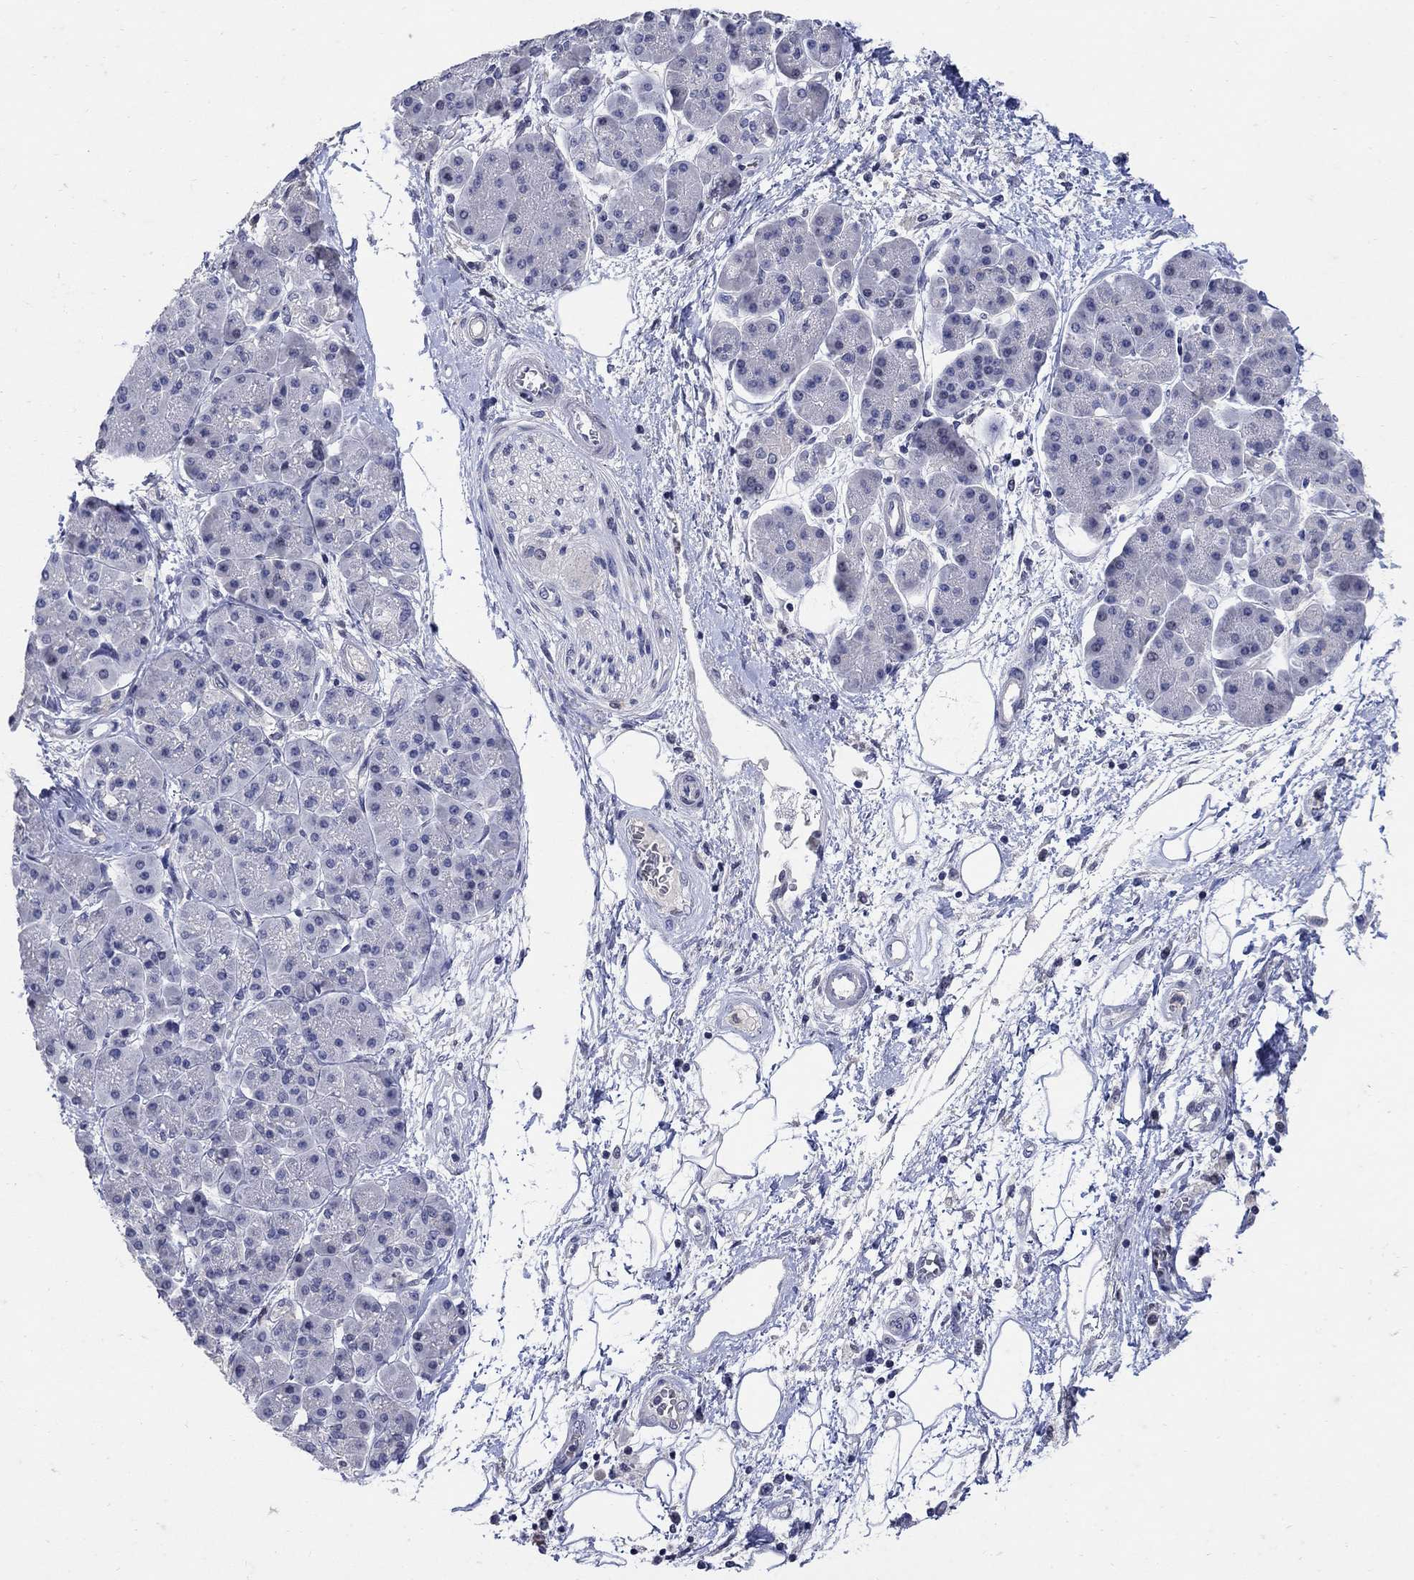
{"staining": {"intensity": "negative", "quantity": "none", "location": "none"}, "tissue": "pancreatic cancer", "cell_type": "Tumor cells", "image_type": "cancer", "snomed": [{"axis": "morphology", "description": "Adenocarcinoma, NOS"}, {"axis": "topography", "description": "Pancreas"}], "caption": "Immunohistochemical staining of human pancreatic cancer demonstrates no significant staining in tumor cells.", "gene": "CETN1", "patient": {"sex": "female", "age": 73}}